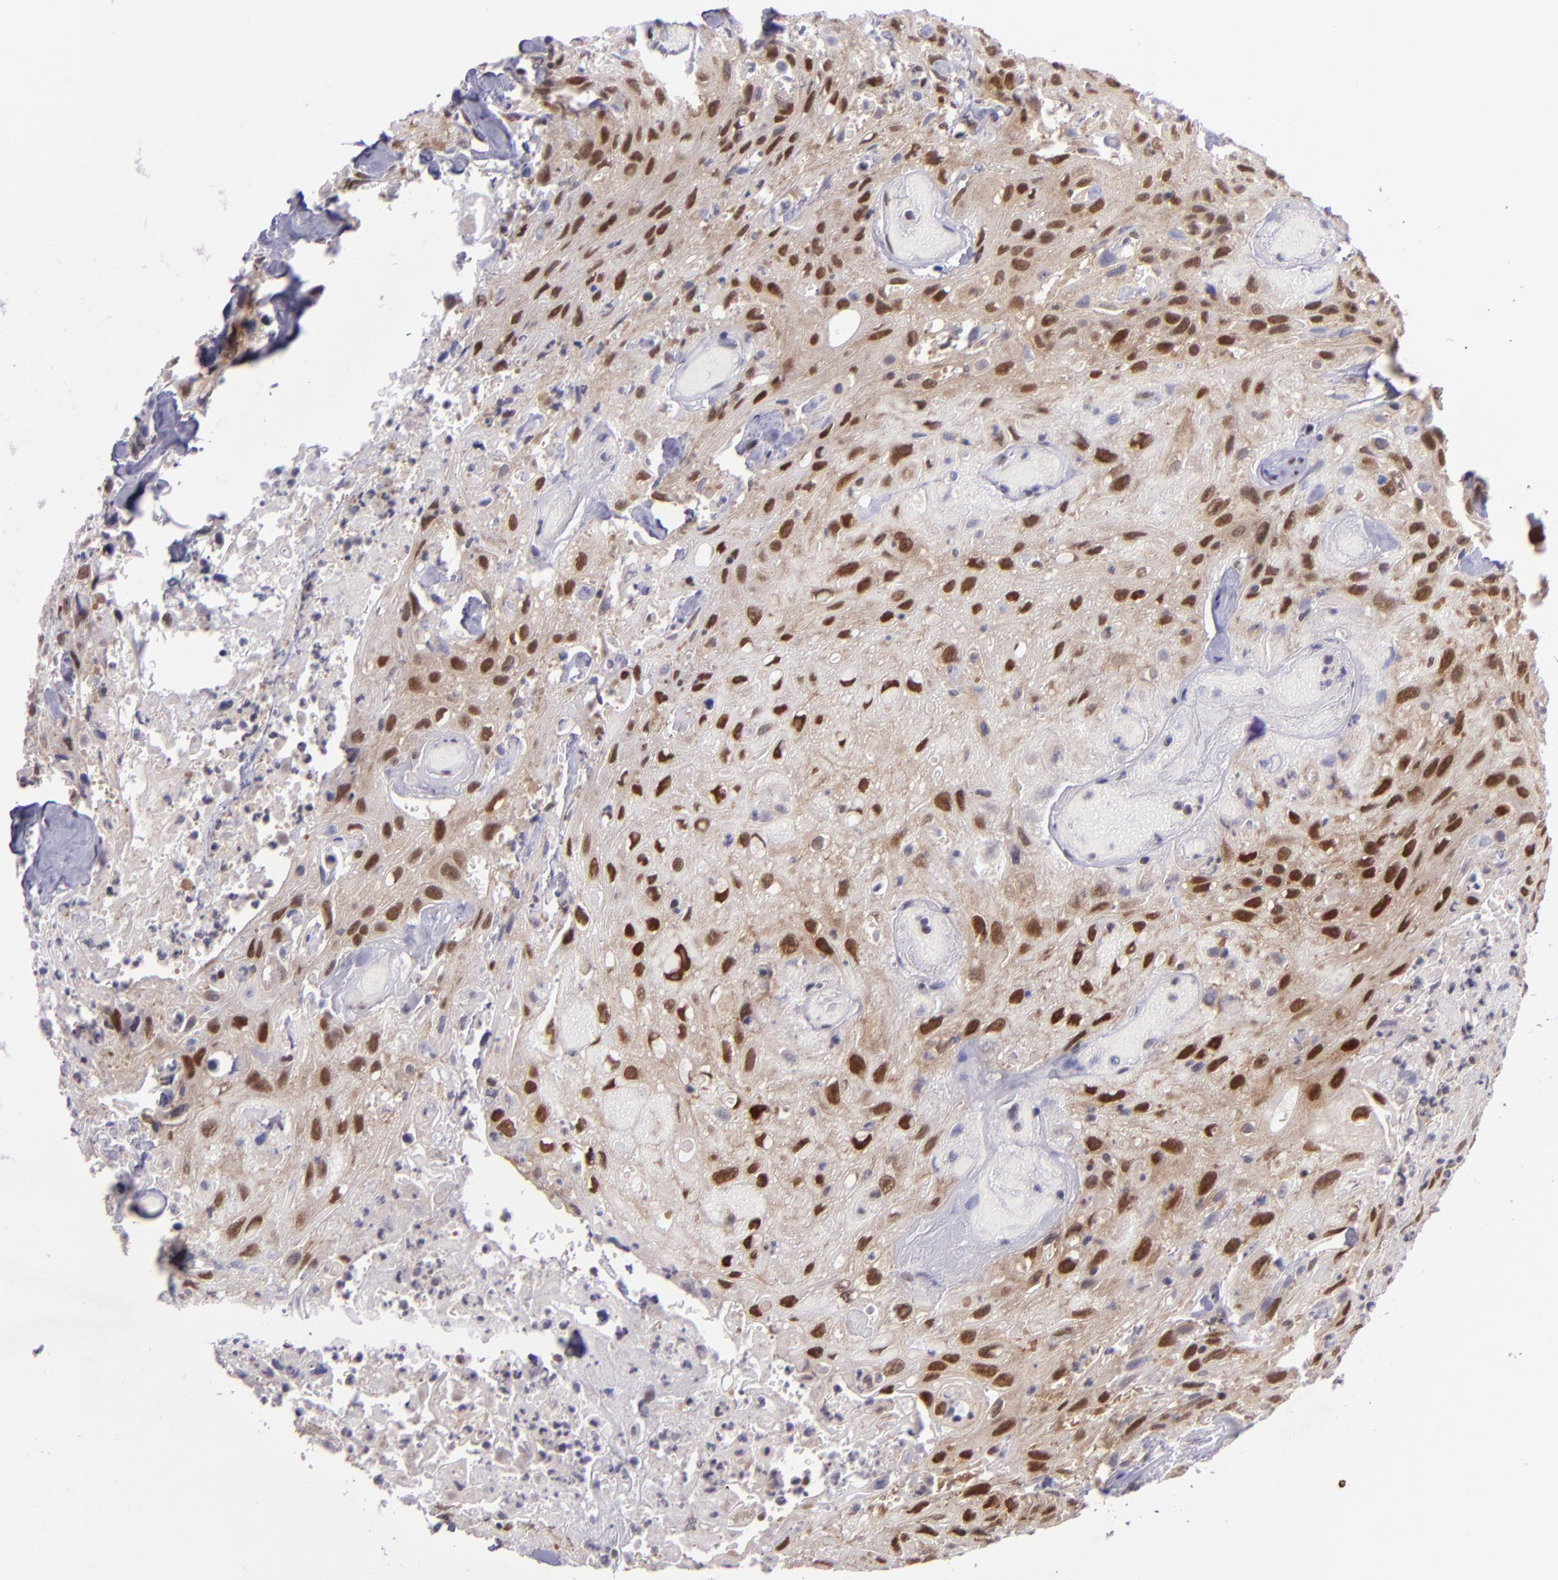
{"staining": {"intensity": "moderate", "quantity": ">75%", "location": "cytoplasmic/membranous,nuclear"}, "tissue": "urothelial cancer", "cell_type": "Tumor cells", "image_type": "cancer", "snomed": [{"axis": "morphology", "description": "Urothelial carcinoma, High grade"}, {"axis": "topography", "description": "Urinary bladder"}], "caption": "Urothelial carcinoma (high-grade) stained for a protein (brown) demonstrates moderate cytoplasmic/membranous and nuclear positive positivity in about >75% of tumor cells.", "gene": "BAG1", "patient": {"sex": "female", "age": 84}}